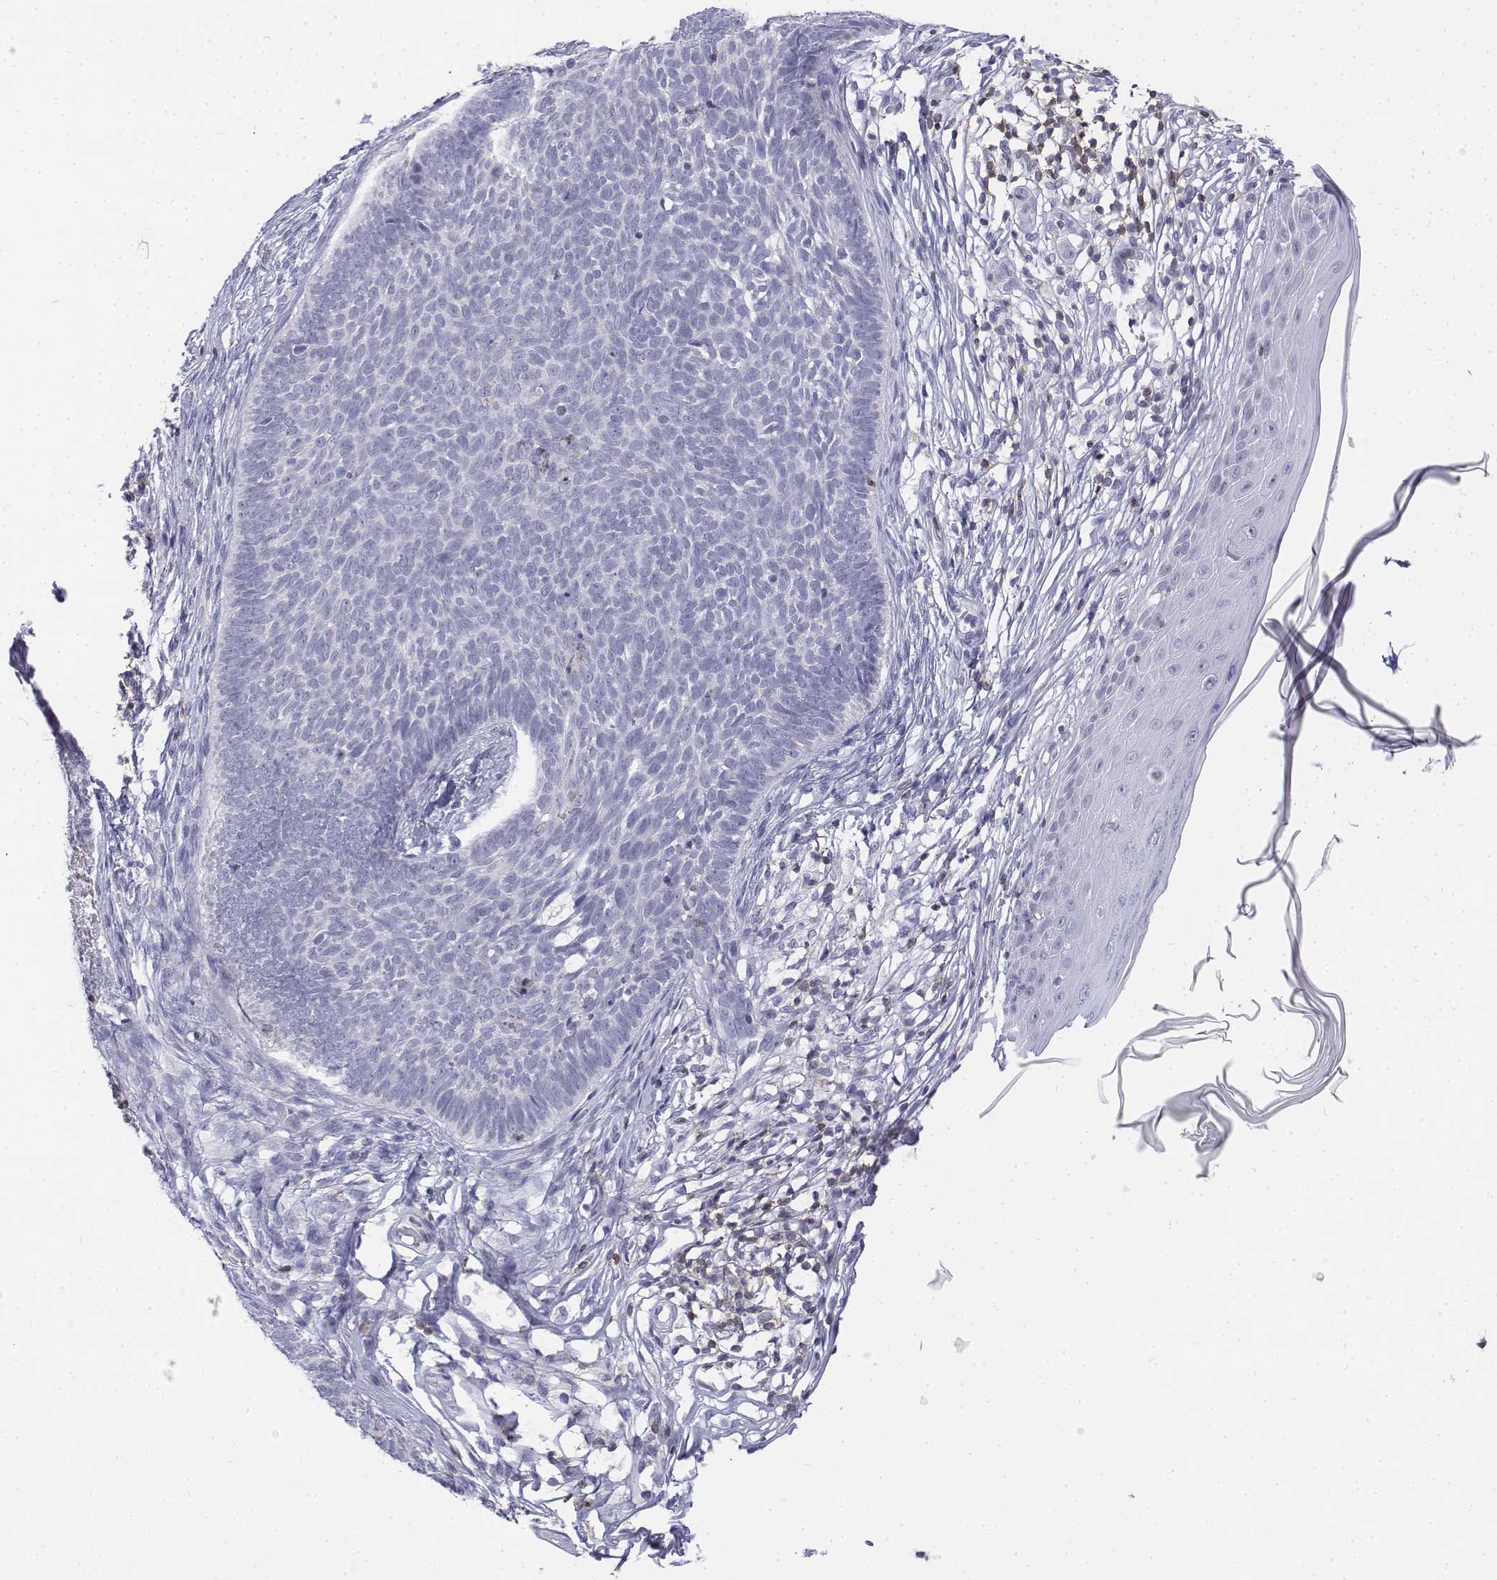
{"staining": {"intensity": "negative", "quantity": "none", "location": "none"}, "tissue": "skin cancer", "cell_type": "Tumor cells", "image_type": "cancer", "snomed": [{"axis": "morphology", "description": "Basal cell carcinoma"}, {"axis": "topography", "description": "Skin"}], "caption": "Immunohistochemical staining of skin basal cell carcinoma reveals no significant expression in tumor cells. (DAB (3,3'-diaminobenzidine) immunohistochemistry visualized using brightfield microscopy, high magnification).", "gene": "CD3E", "patient": {"sex": "male", "age": 85}}